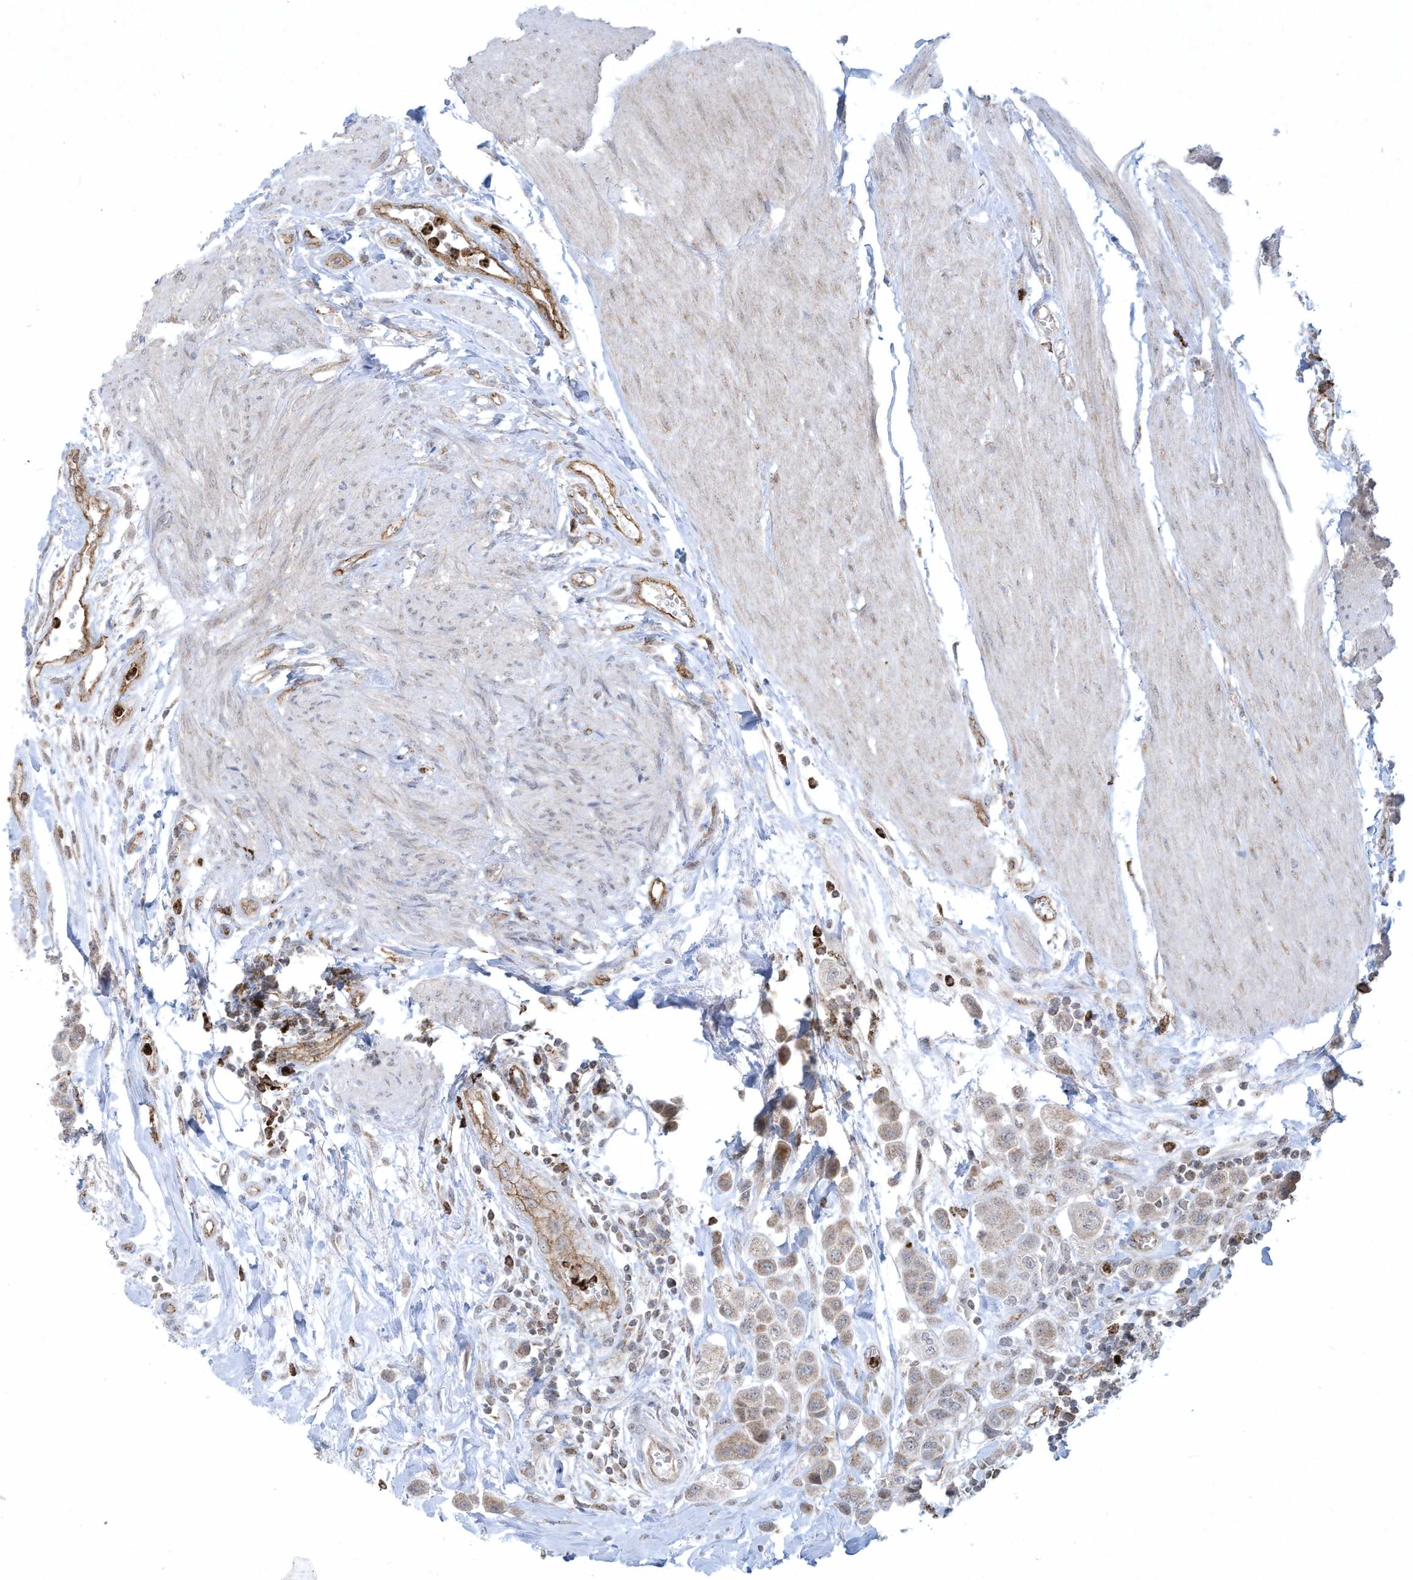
{"staining": {"intensity": "weak", "quantity": "25%-75%", "location": "cytoplasmic/membranous"}, "tissue": "urothelial cancer", "cell_type": "Tumor cells", "image_type": "cancer", "snomed": [{"axis": "morphology", "description": "Urothelial carcinoma, High grade"}, {"axis": "topography", "description": "Urinary bladder"}], "caption": "About 25%-75% of tumor cells in human urothelial carcinoma (high-grade) exhibit weak cytoplasmic/membranous protein expression as visualized by brown immunohistochemical staining.", "gene": "CHRNA4", "patient": {"sex": "male", "age": 50}}